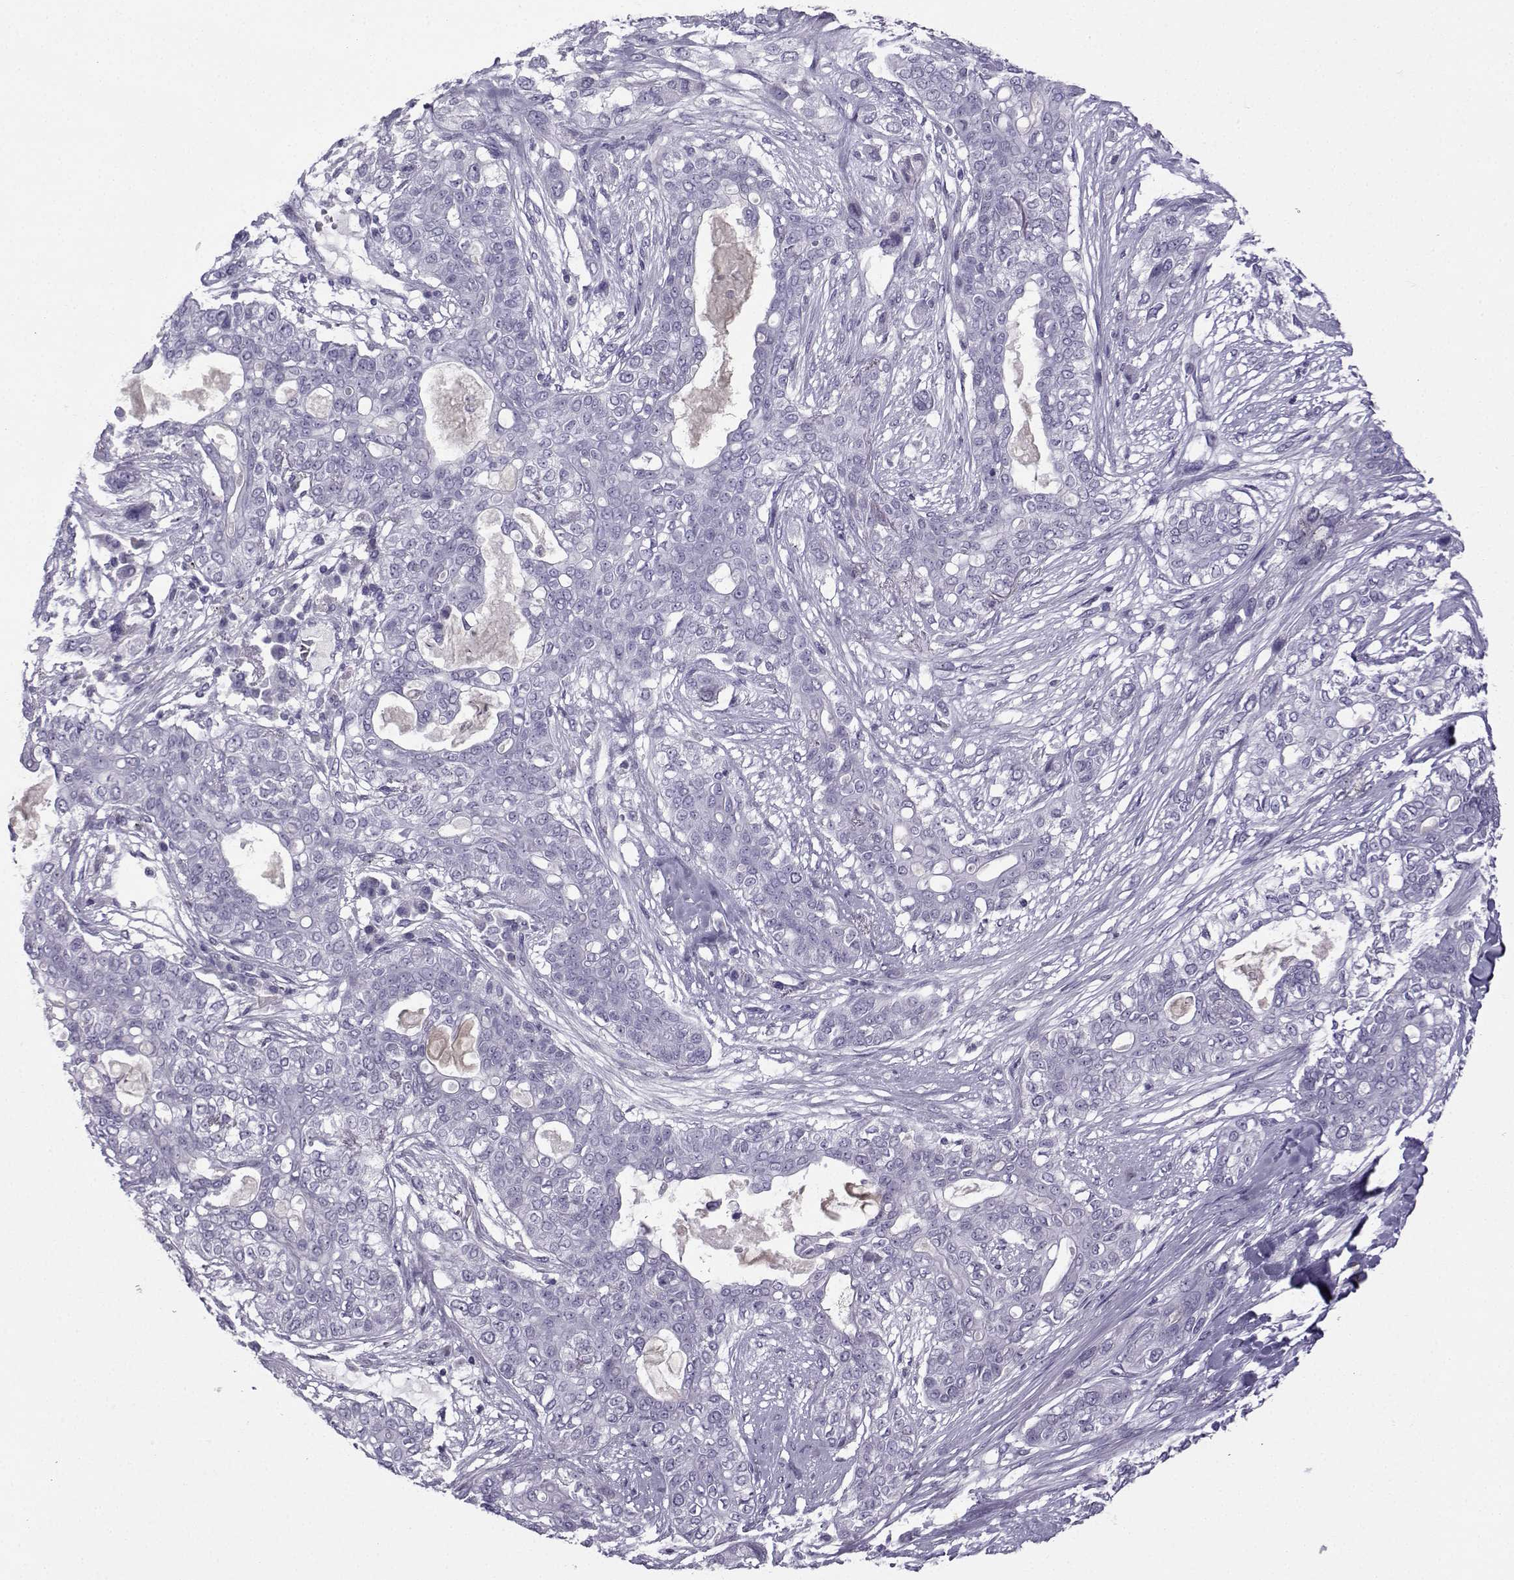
{"staining": {"intensity": "negative", "quantity": "none", "location": "none"}, "tissue": "lung cancer", "cell_type": "Tumor cells", "image_type": "cancer", "snomed": [{"axis": "morphology", "description": "Squamous cell carcinoma, NOS"}, {"axis": "topography", "description": "Lung"}], "caption": "An IHC histopathology image of lung squamous cell carcinoma is shown. There is no staining in tumor cells of lung squamous cell carcinoma. (DAB IHC, high magnification).", "gene": "ARMC2", "patient": {"sex": "female", "age": 70}}